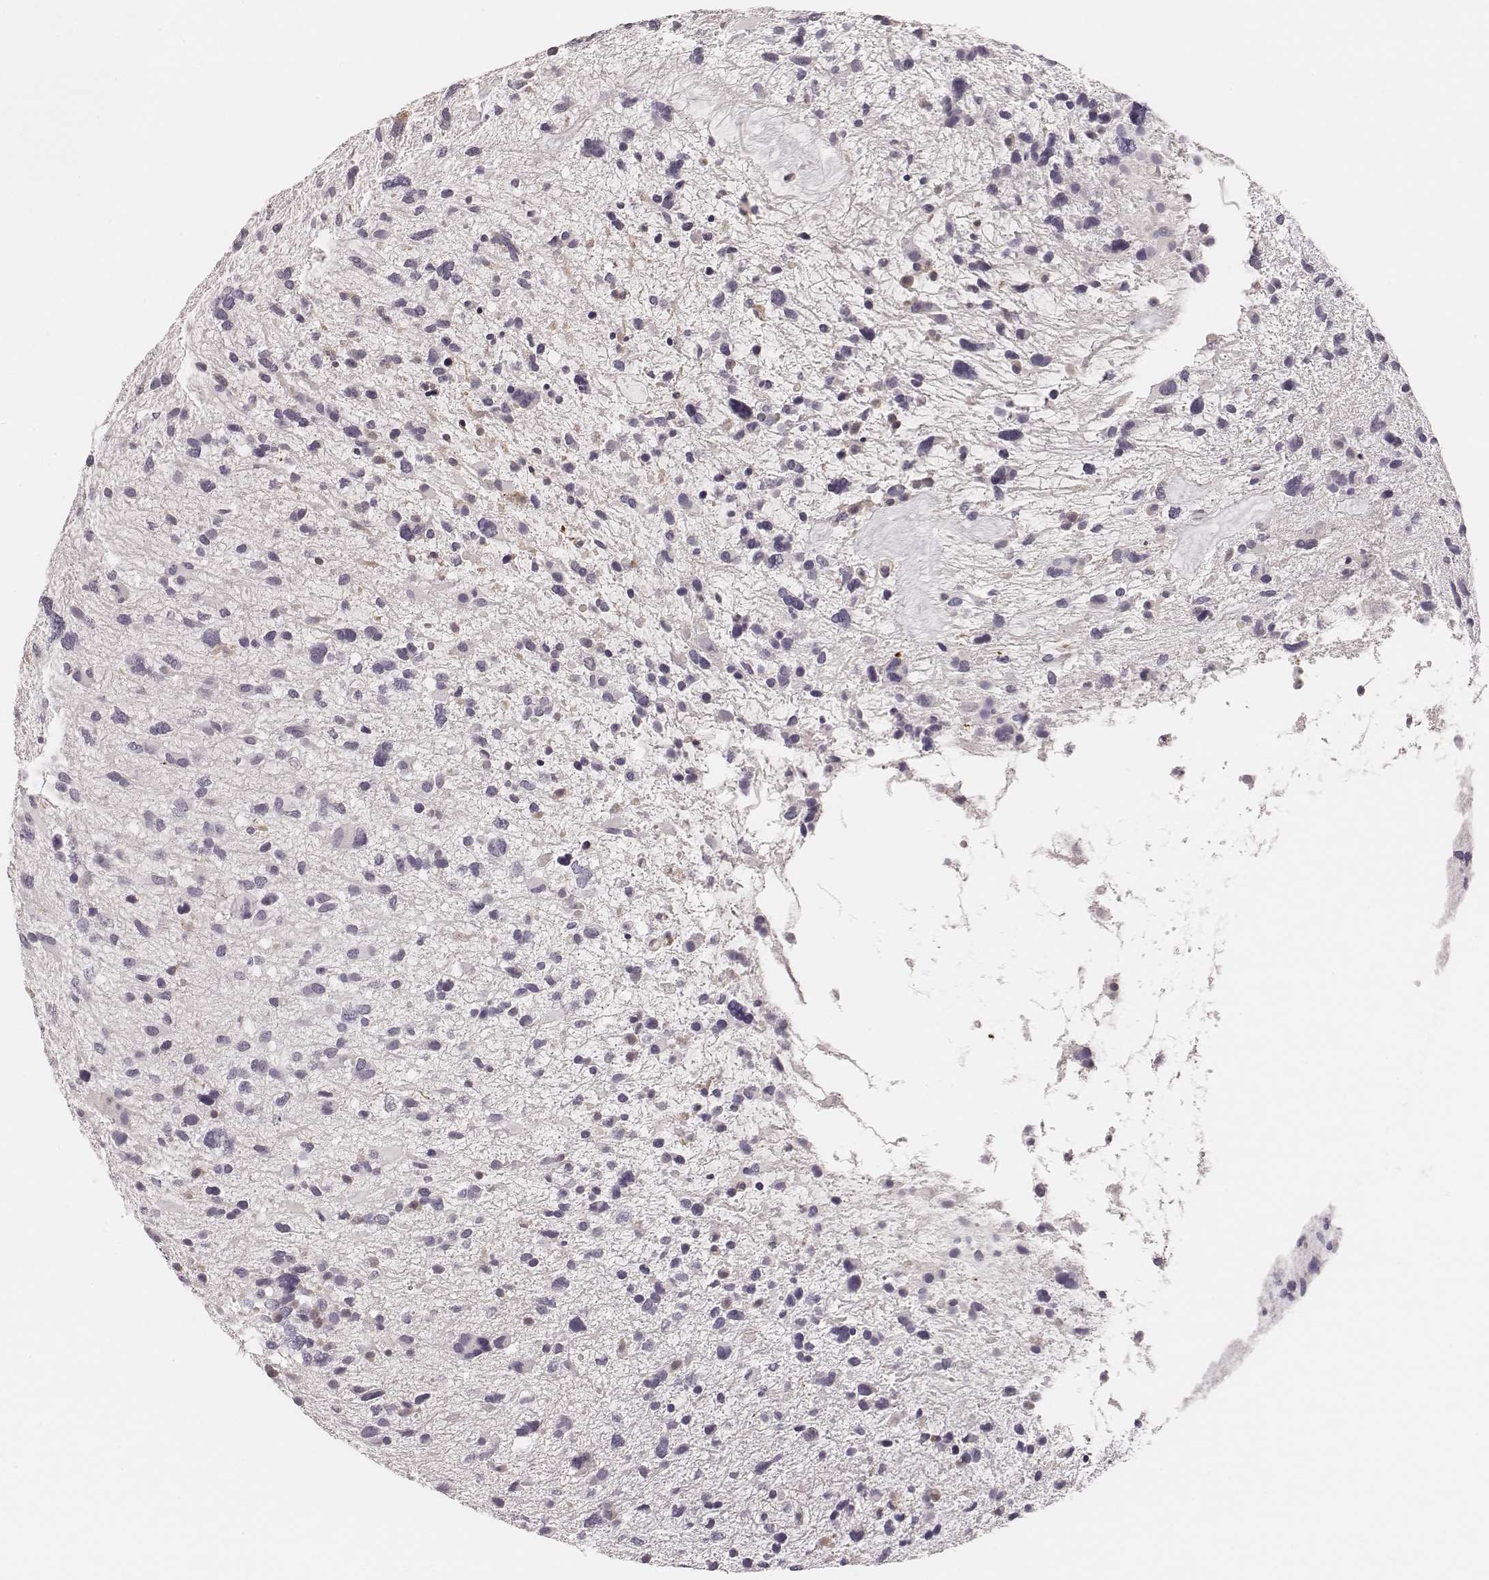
{"staining": {"intensity": "negative", "quantity": "none", "location": "none"}, "tissue": "glioma", "cell_type": "Tumor cells", "image_type": "cancer", "snomed": [{"axis": "morphology", "description": "Glioma, malignant, High grade"}, {"axis": "topography", "description": "Brain"}], "caption": "Glioma was stained to show a protein in brown. There is no significant positivity in tumor cells.", "gene": "MSX1", "patient": {"sex": "female", "age": 11}}